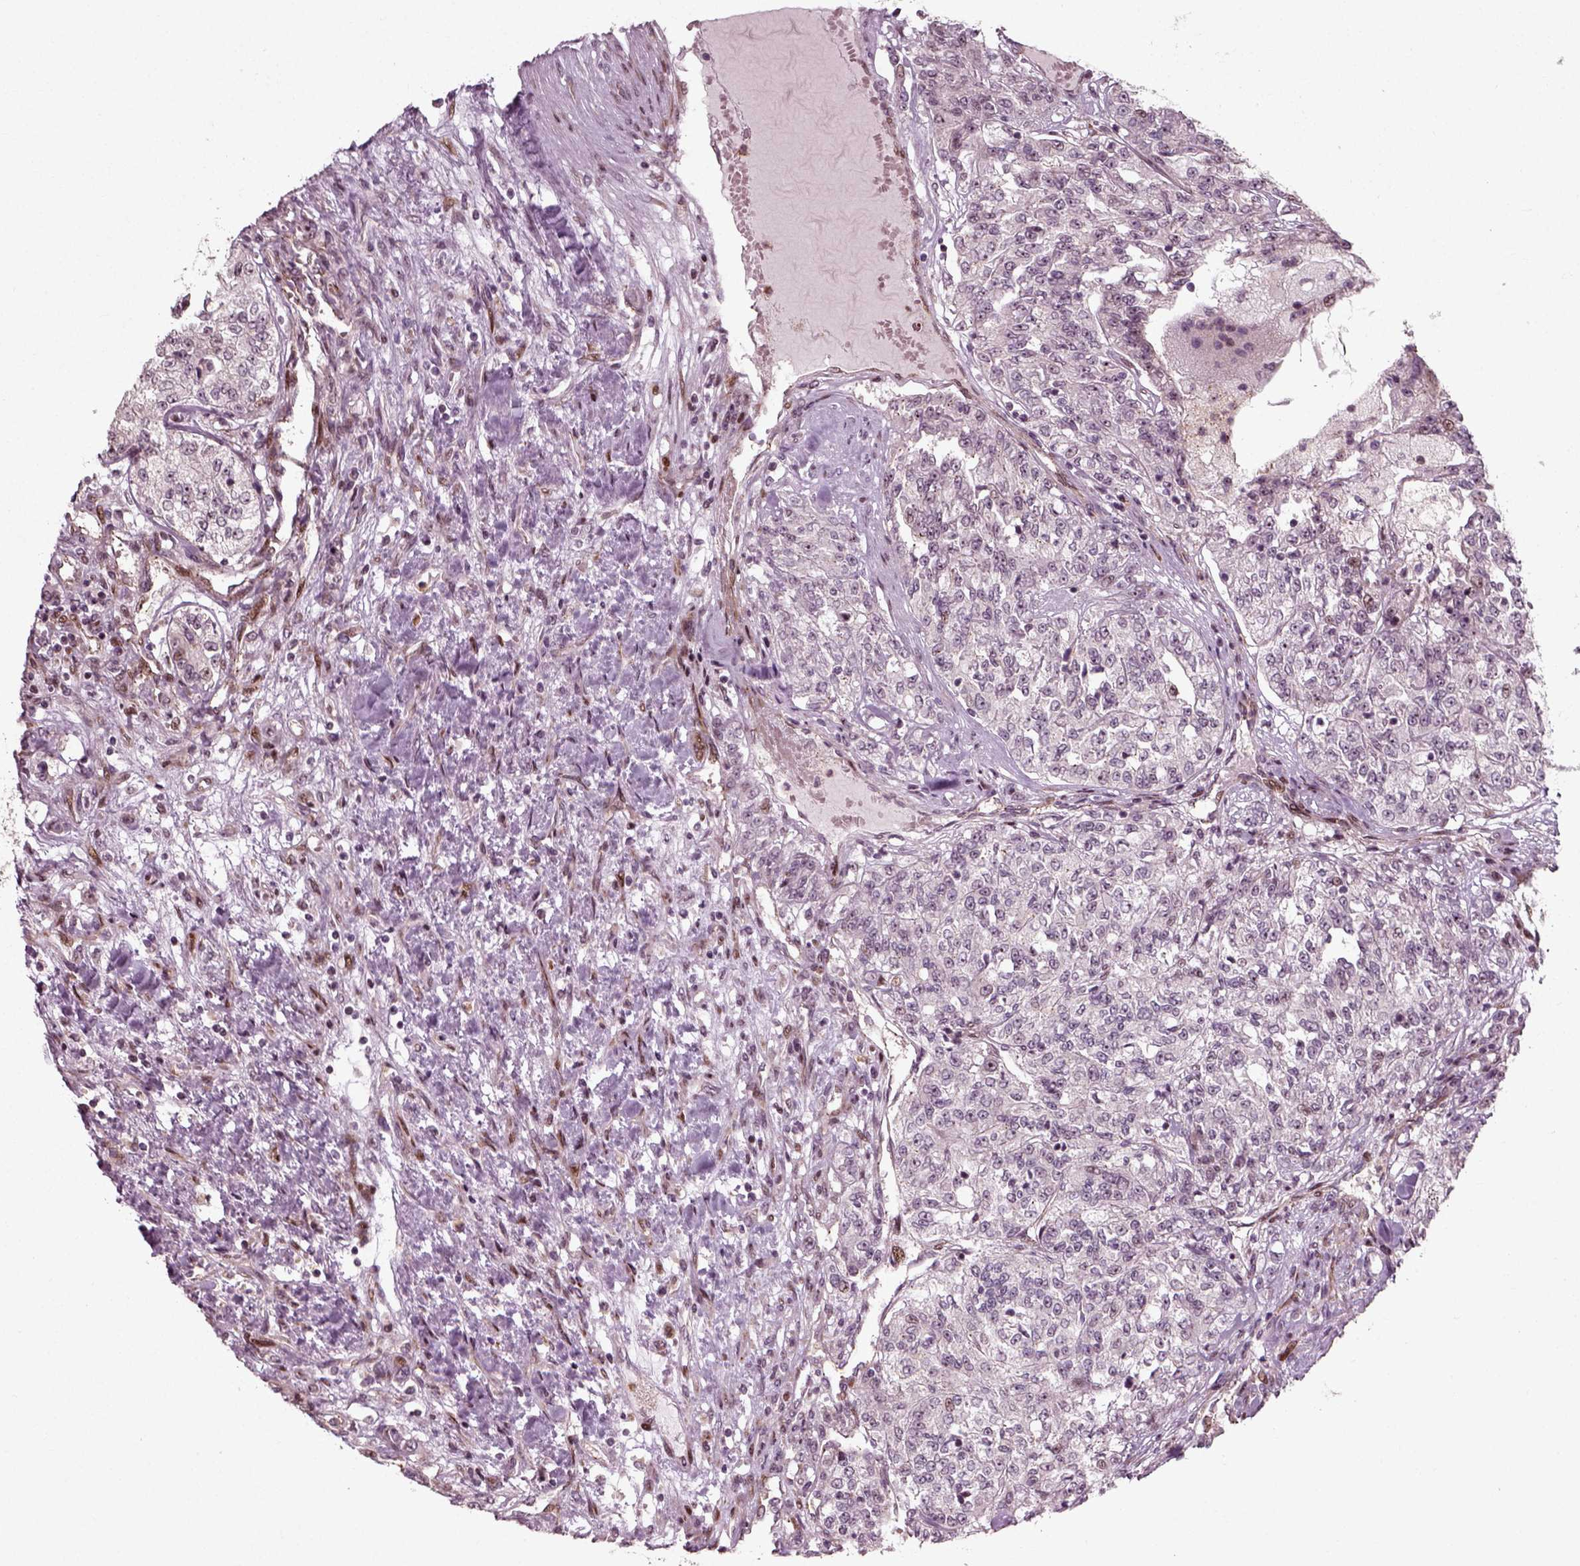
{"staining": {"intensity": "negative", "quantity": "none", "location": "none"}, "tissue": "renal cancer", "cell_type": "Tumor cells", "image_type": "cancer", "snomed": [{"axis": "morphology", "description": "Adenocarcinoma, NOS"}, {"axis": "topography", "description": "Kidney"}], "caption": "Immunohistochemical staining of adenocarcinoma (renal) demonstrates no significant expression in tumor cells.", "gene": "CDC14A", "patient": {"sex": "female", "age": 63}}